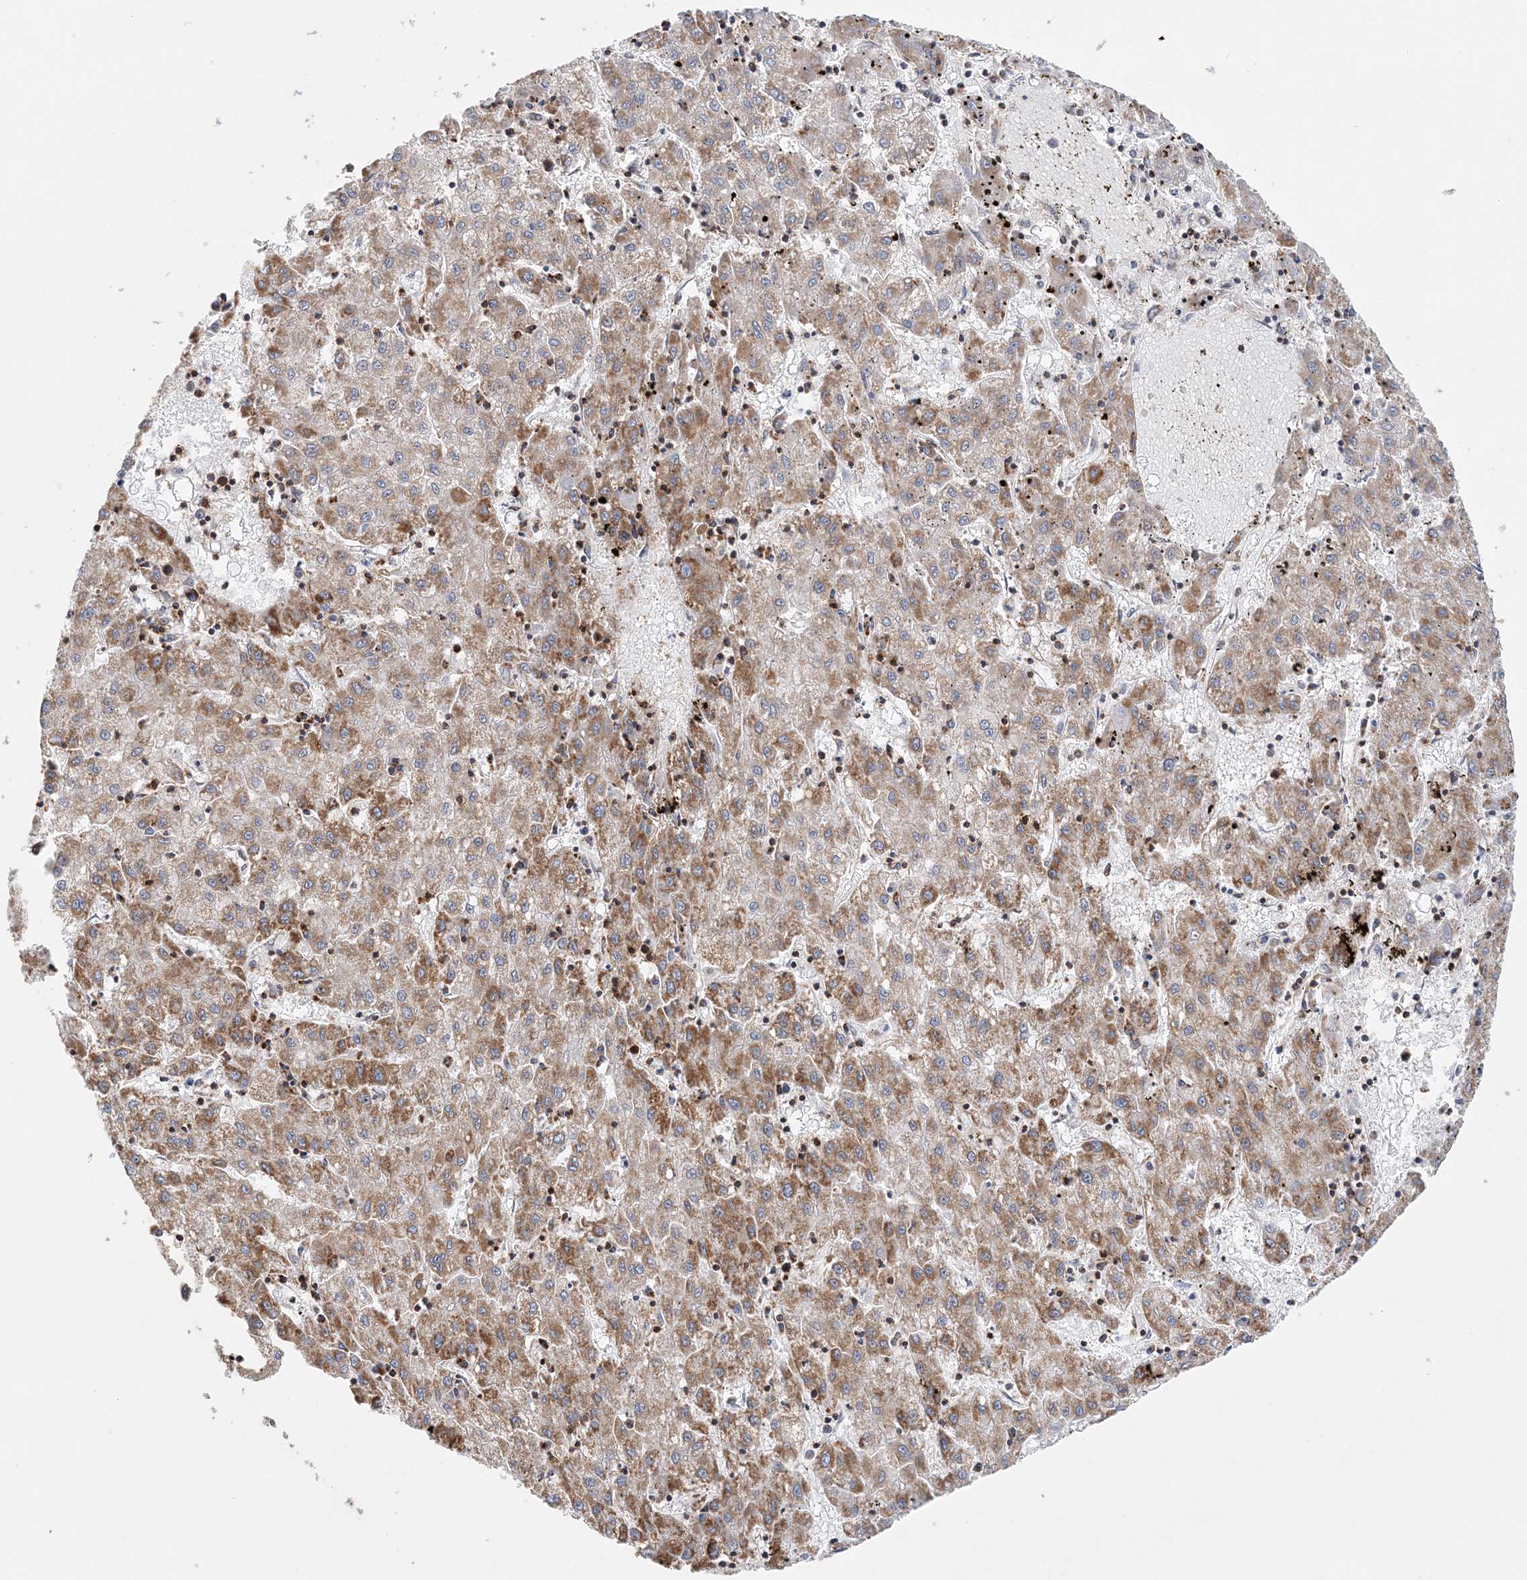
{"staining": {"intensity": "moderate", "quantity": "25%-75%", "location": "cytoplasmic/membranous"}, "tissue": "liver cancer", "cell_type": "Tumor cells", "image_type": "cancer", "snomed": [{"axis": "morphology", "description": "Carcinoma, Hepatocellular, NOS"}, {"axis": "topography", "description": "Liver"}], "caption": "Human hepatocellular carcinoma (liver) stained with a brown dye exhibits moderate cytoplasmic/membranous positive staining in approximately 25%-75% of tumor cells.", "gene": "TTC32", "patient": {"sex": "male", "age": 72}}